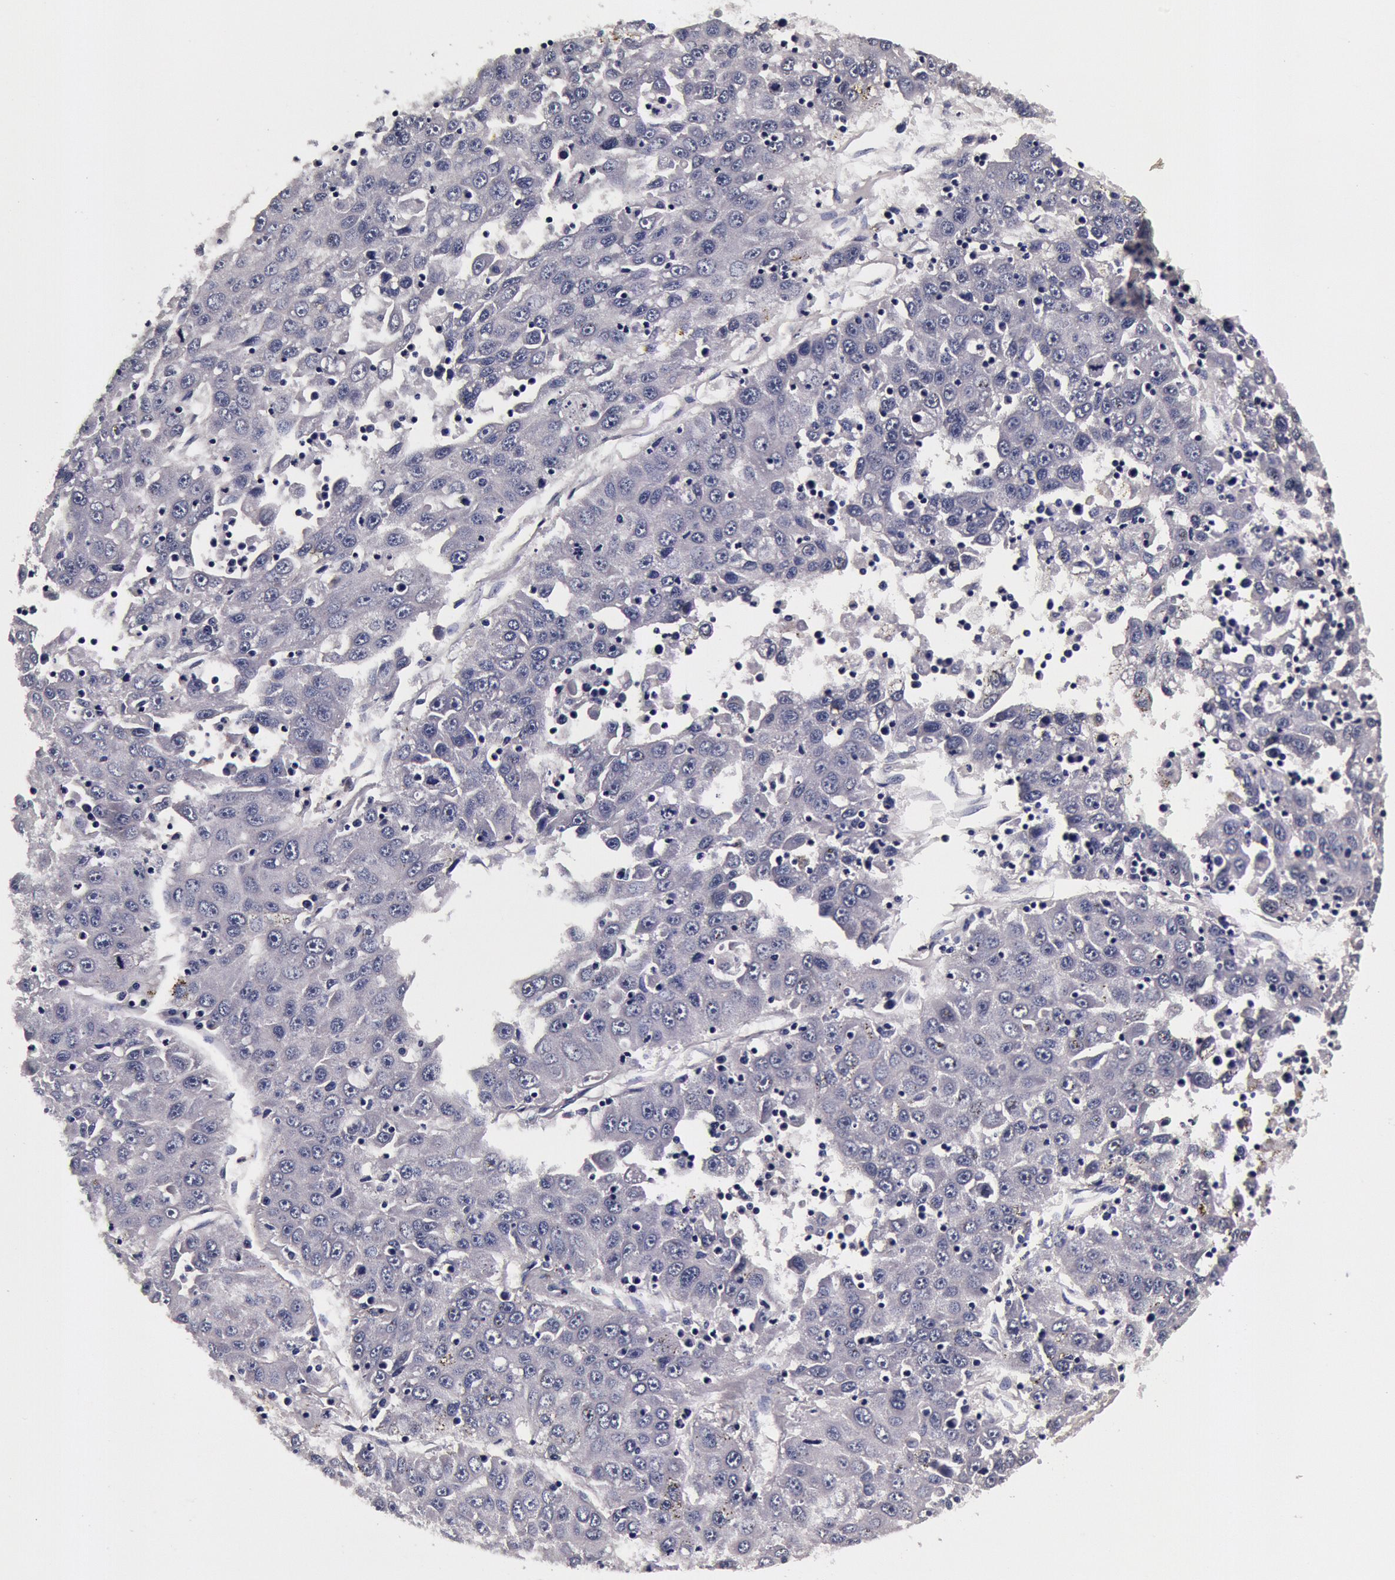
{"staining": {"intensity": "negative", "quantity": "none", "location": "none"}, "tissue": "liver cancer", "cell_type": "Tumor cells", "image_type": "cancer", "snomed": [{"axis": "morphology", "description": "Carcinoma, Hepatocellular, NOS"}, {"axis": "topography", "description": "Liver"}], "caption": "Human liver cancer (hepatocellular carcinoma) stained for a protein using immunohistochemistry (IHC) exhibits no positivity in tumor cells.", "gene": "CCDC22", "patient": {"sex": "male", "age": 49}}